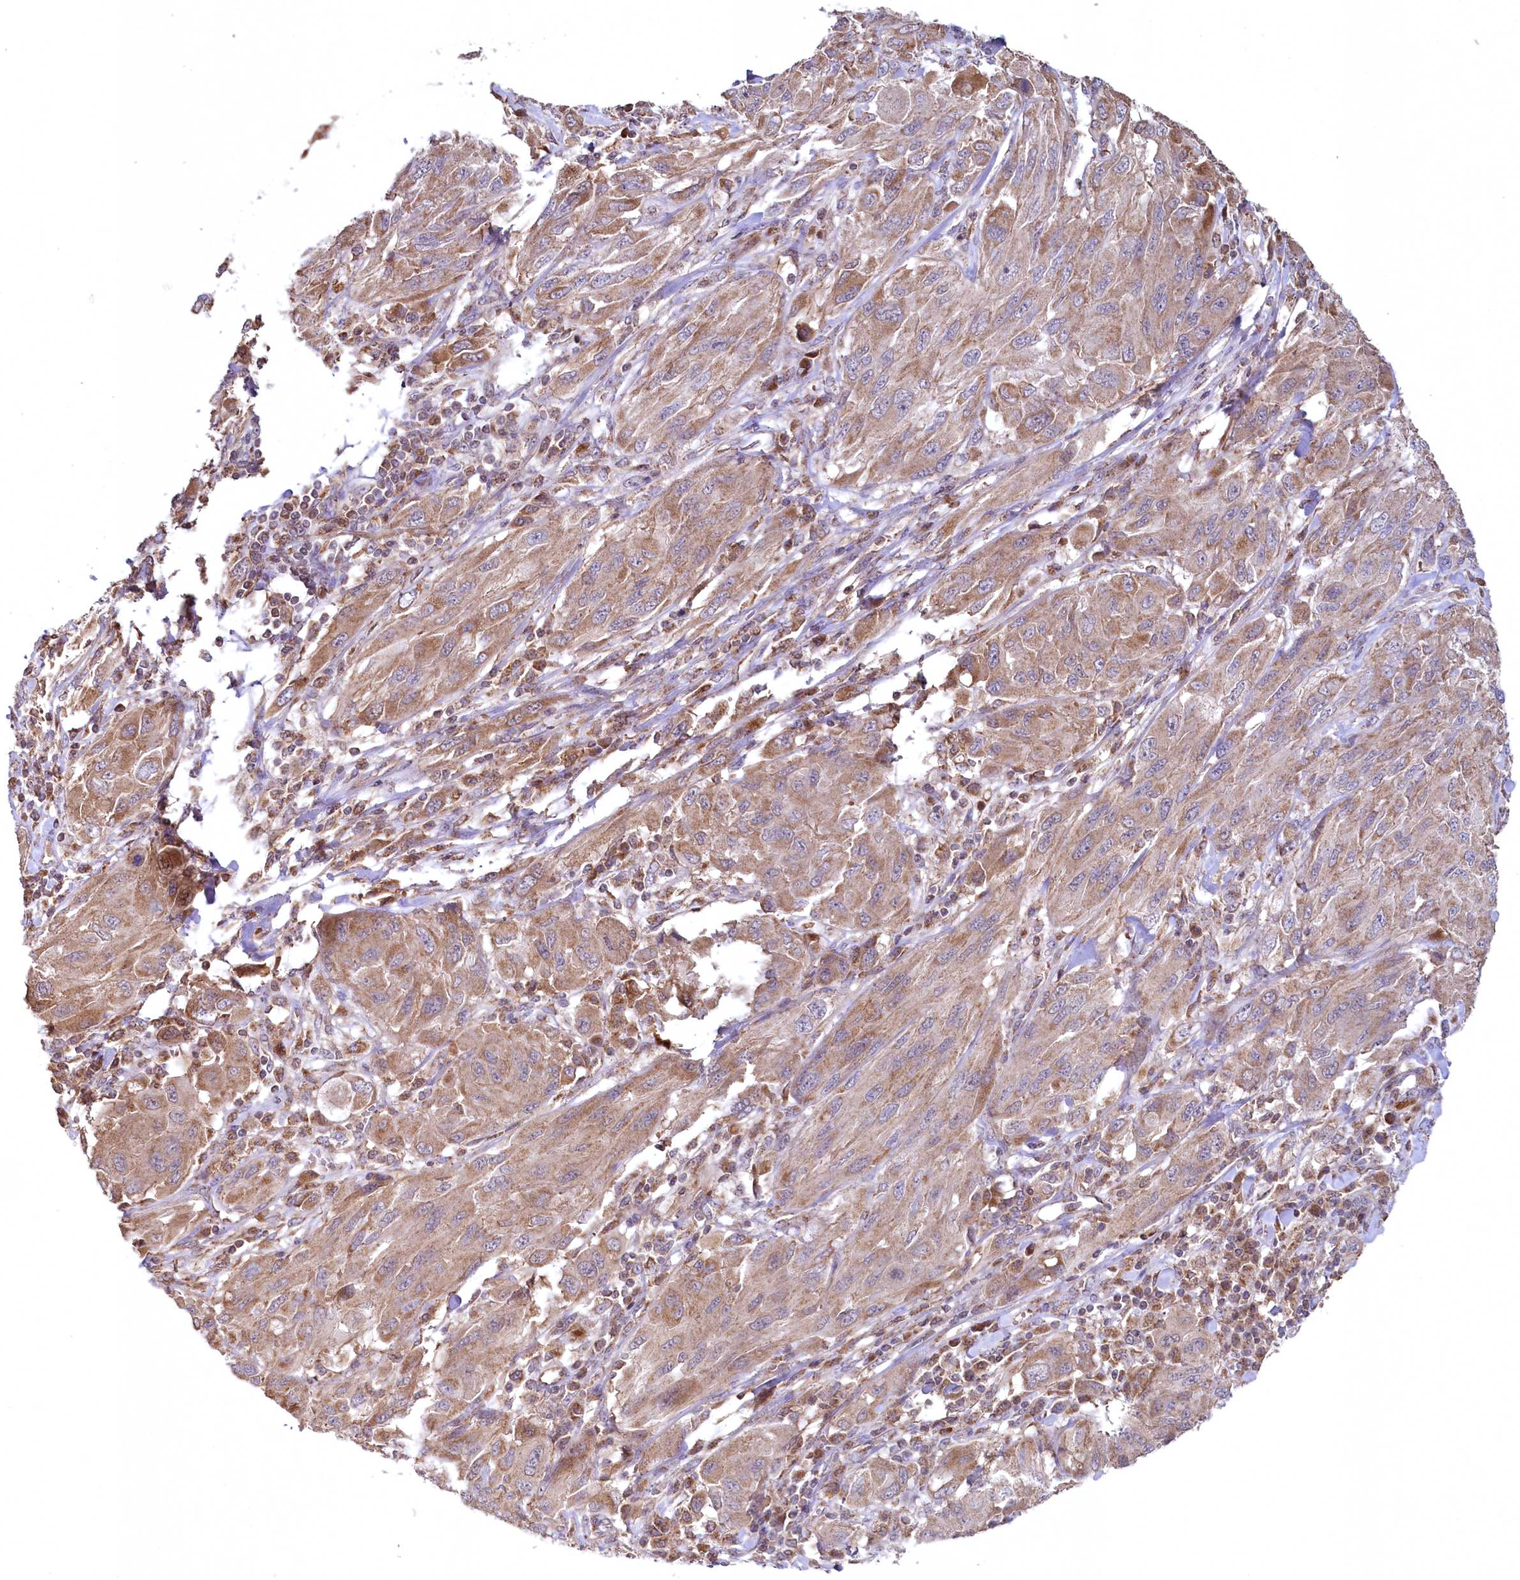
{"staining": {"intensity": "moderate", "quantity": ">75%", "location": "cytoplasmic/membranous"}, "tissue": "melanoma", "cell_type": "Tumor cells", "image_type": "cancer", "snomed": [{"axis": "morphology", "description": "Malignant melanoma, NOS"}, {"axis": "topography", "description": "Skin"}], "caption": "Protein analysis of melanoma tissue exhibits moderate cytoplasmic/membranous staining in approximately >75% of tumor cells.", "gene": "METTL4", "patient": {"sex": "female", "age": 91}}